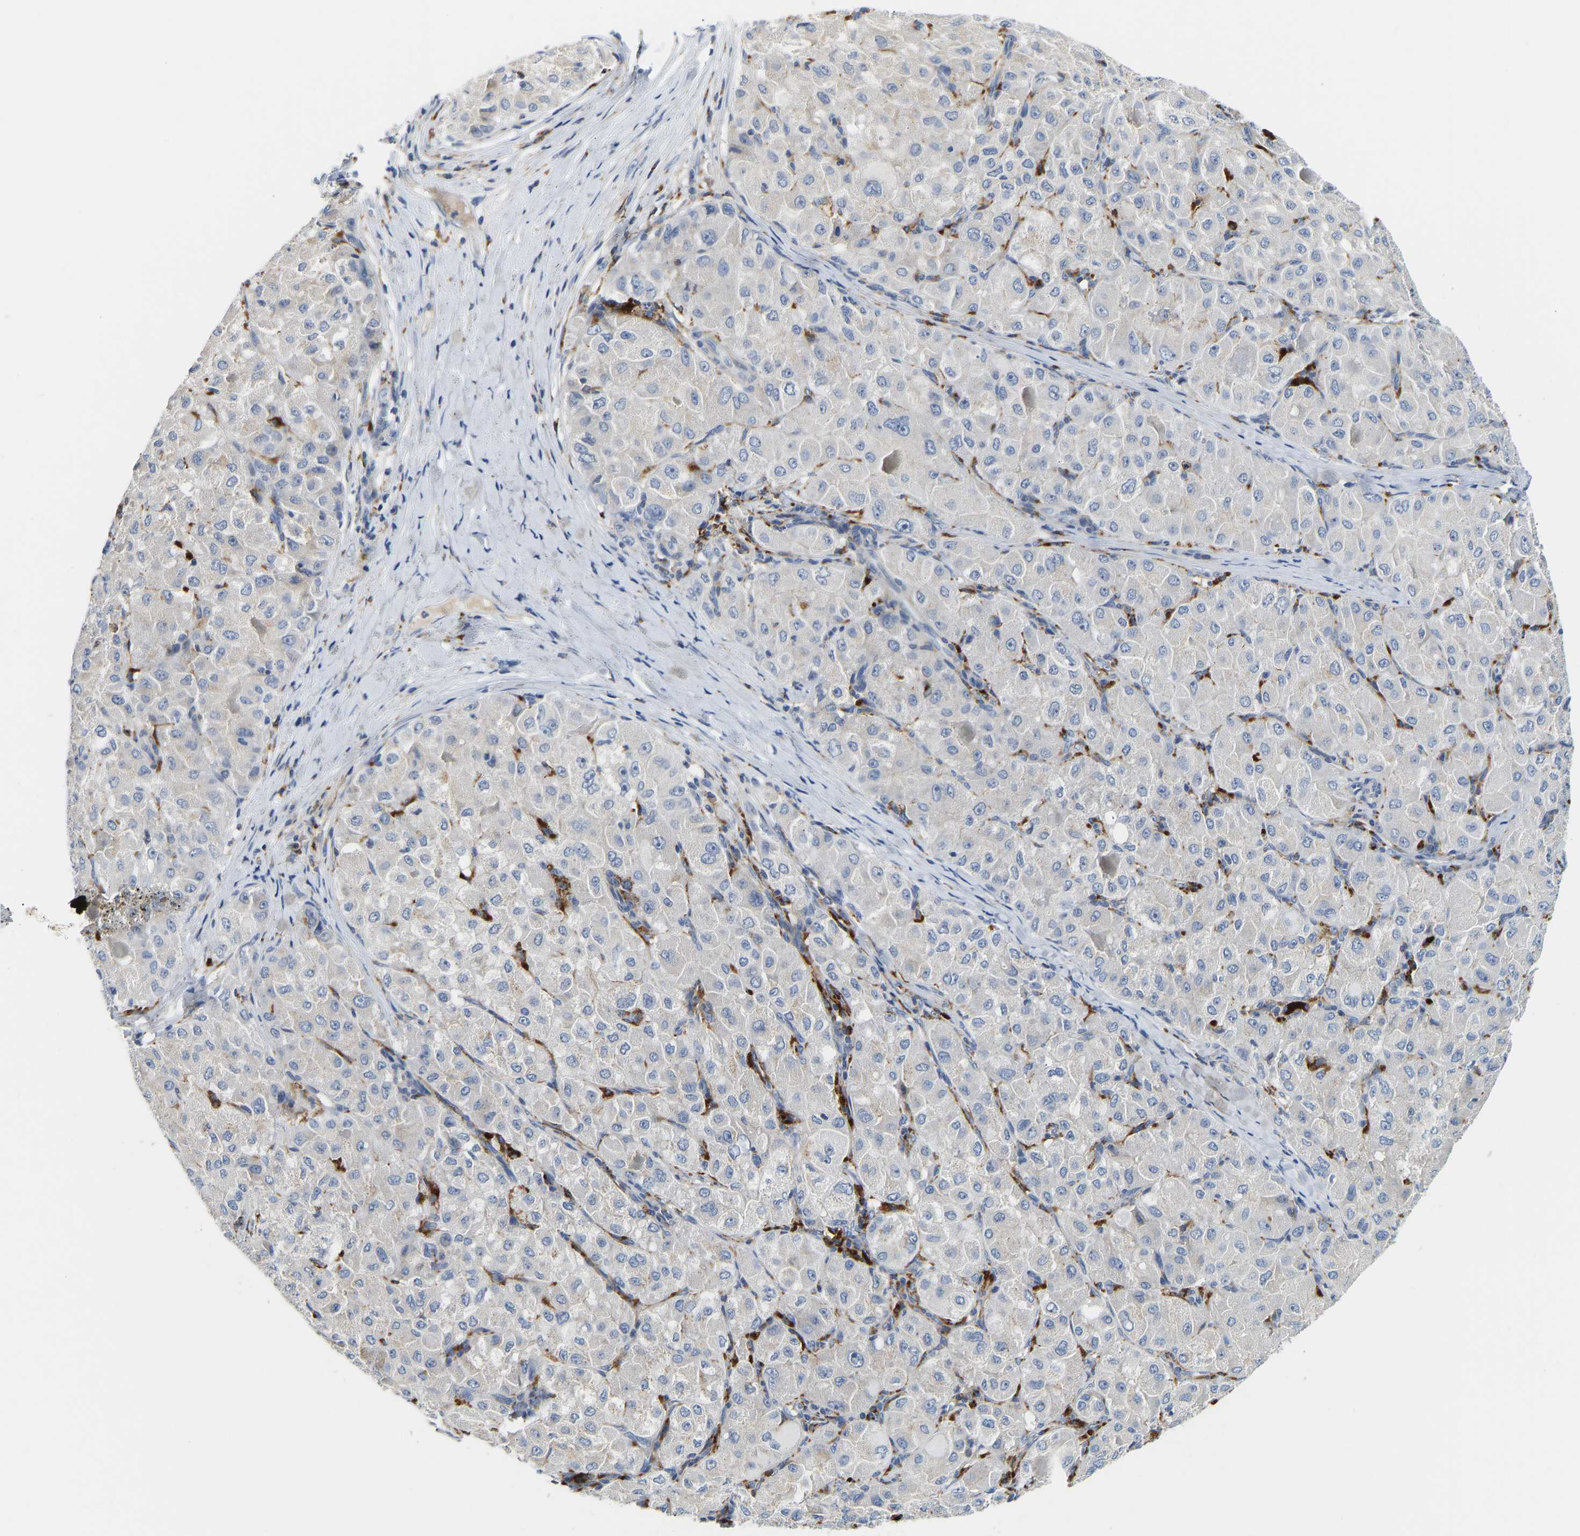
{"staining": {"intensity": "negative", "quantity": "none", "location": "none"}, "tissue": "liver cancer", "cell_type": "Tumor cells", "image_type": "cancer", "snomed": [{"axis": "morphology", "description": "Carcinoma, Hepatocellular, NOS"}, {"axis": "topography", "description": "Liver"}], "caption": "High power microscopy photomicrograph of an IHC image of hepatocellular carcinoma (liver), revealing no significant expression in tumor cells.", "gene": "ATP6V1E1", "patient": {"sex": "male", "age": 80}}